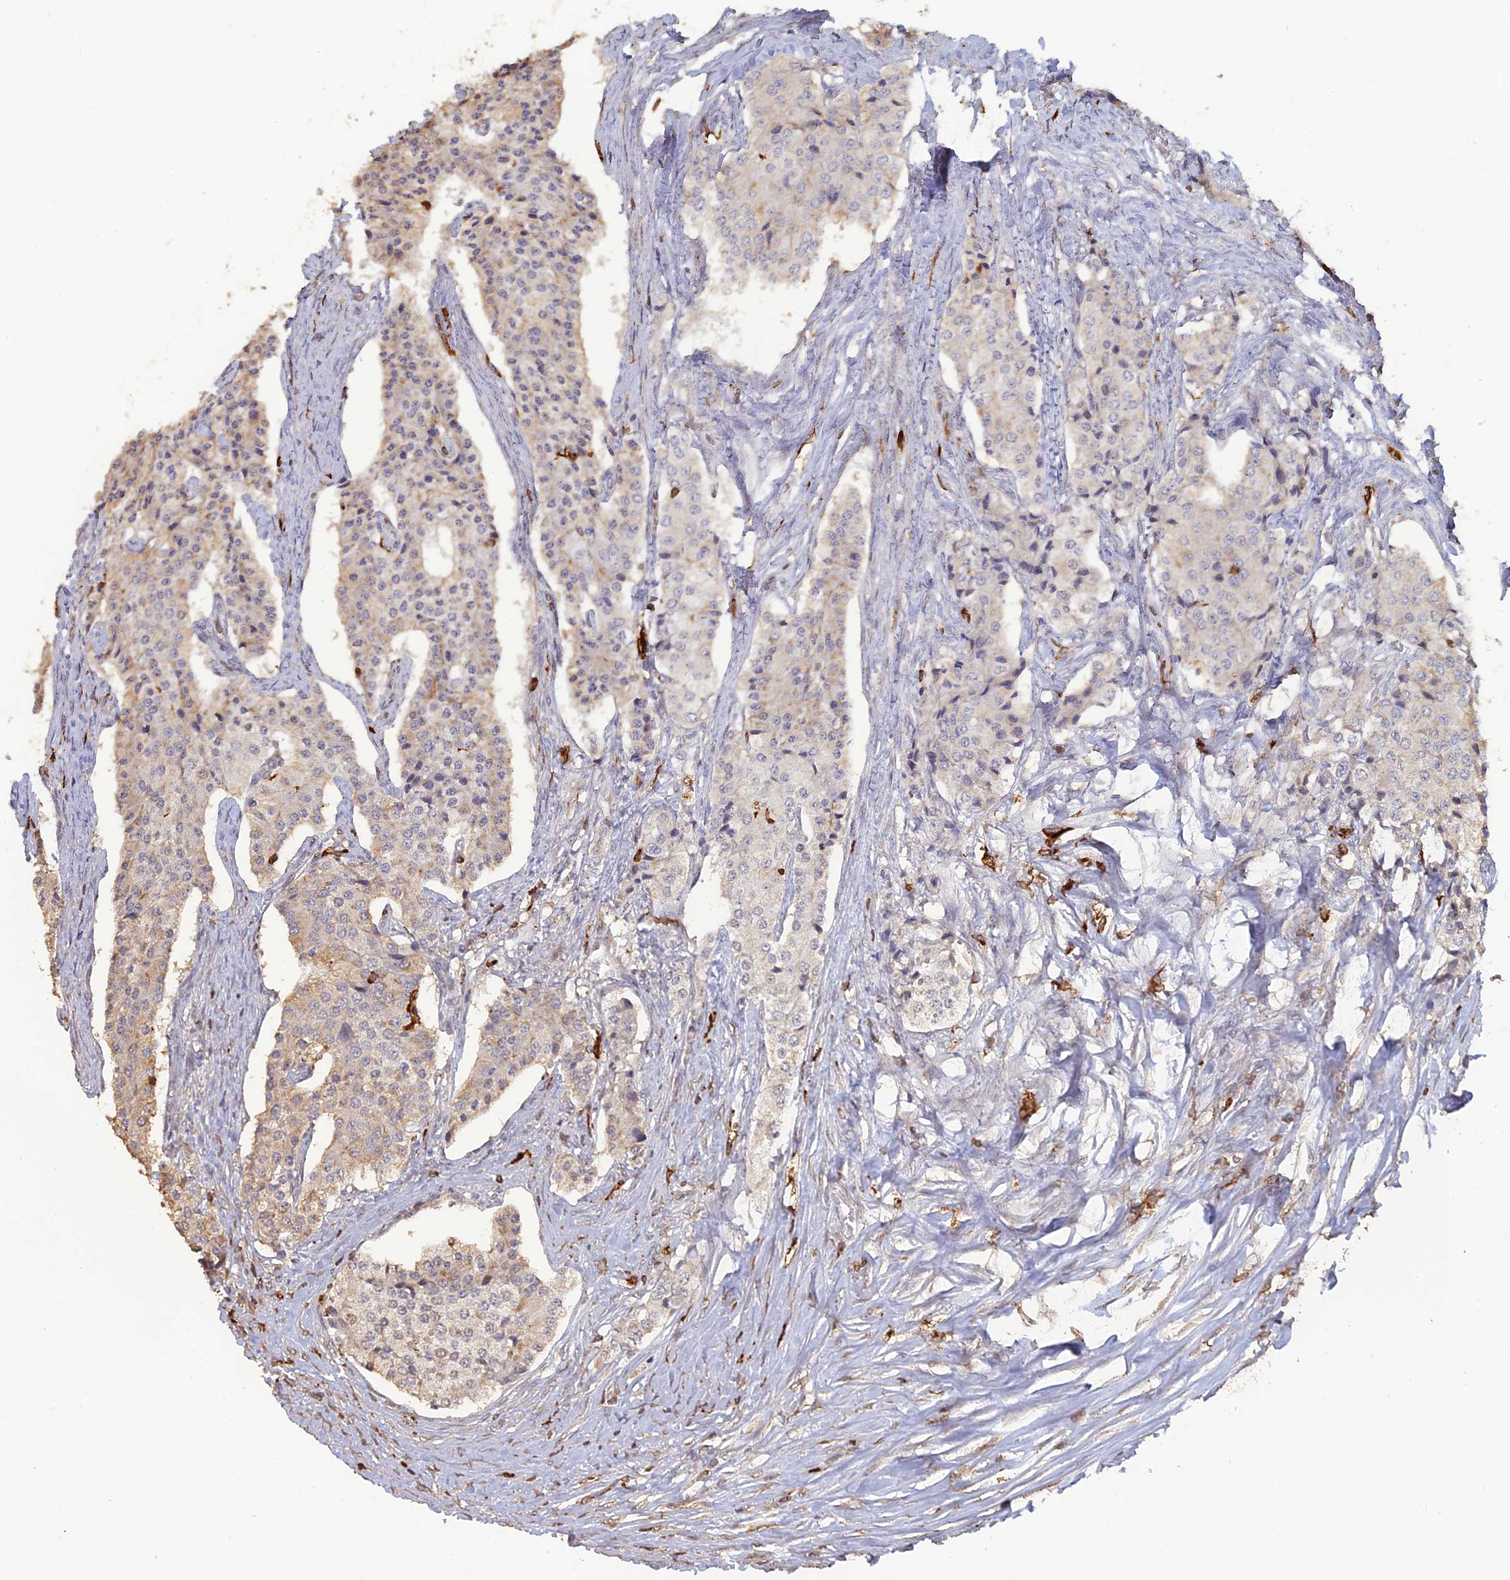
{"staining": {"intensity": "weak", "quantity": "<25%", "location": "cytoplasmic/membranous"}, "tissue": "carcinoid", "cell_type": "Tumor cells", "image_type": "cancer", "snomed": [{"axis": "morphology", "description": "Carcinoid, malignant, NOS"}, {"axis": "topography", "description": "Colon"}], "caption": "DAB (3,3'-diaminobenzidine) immunohistochemical staining of carcinoid reveals no significant expression in tumor cells.", "gene": "APOBR", "patient": {"sex": "female", "age": 52}}